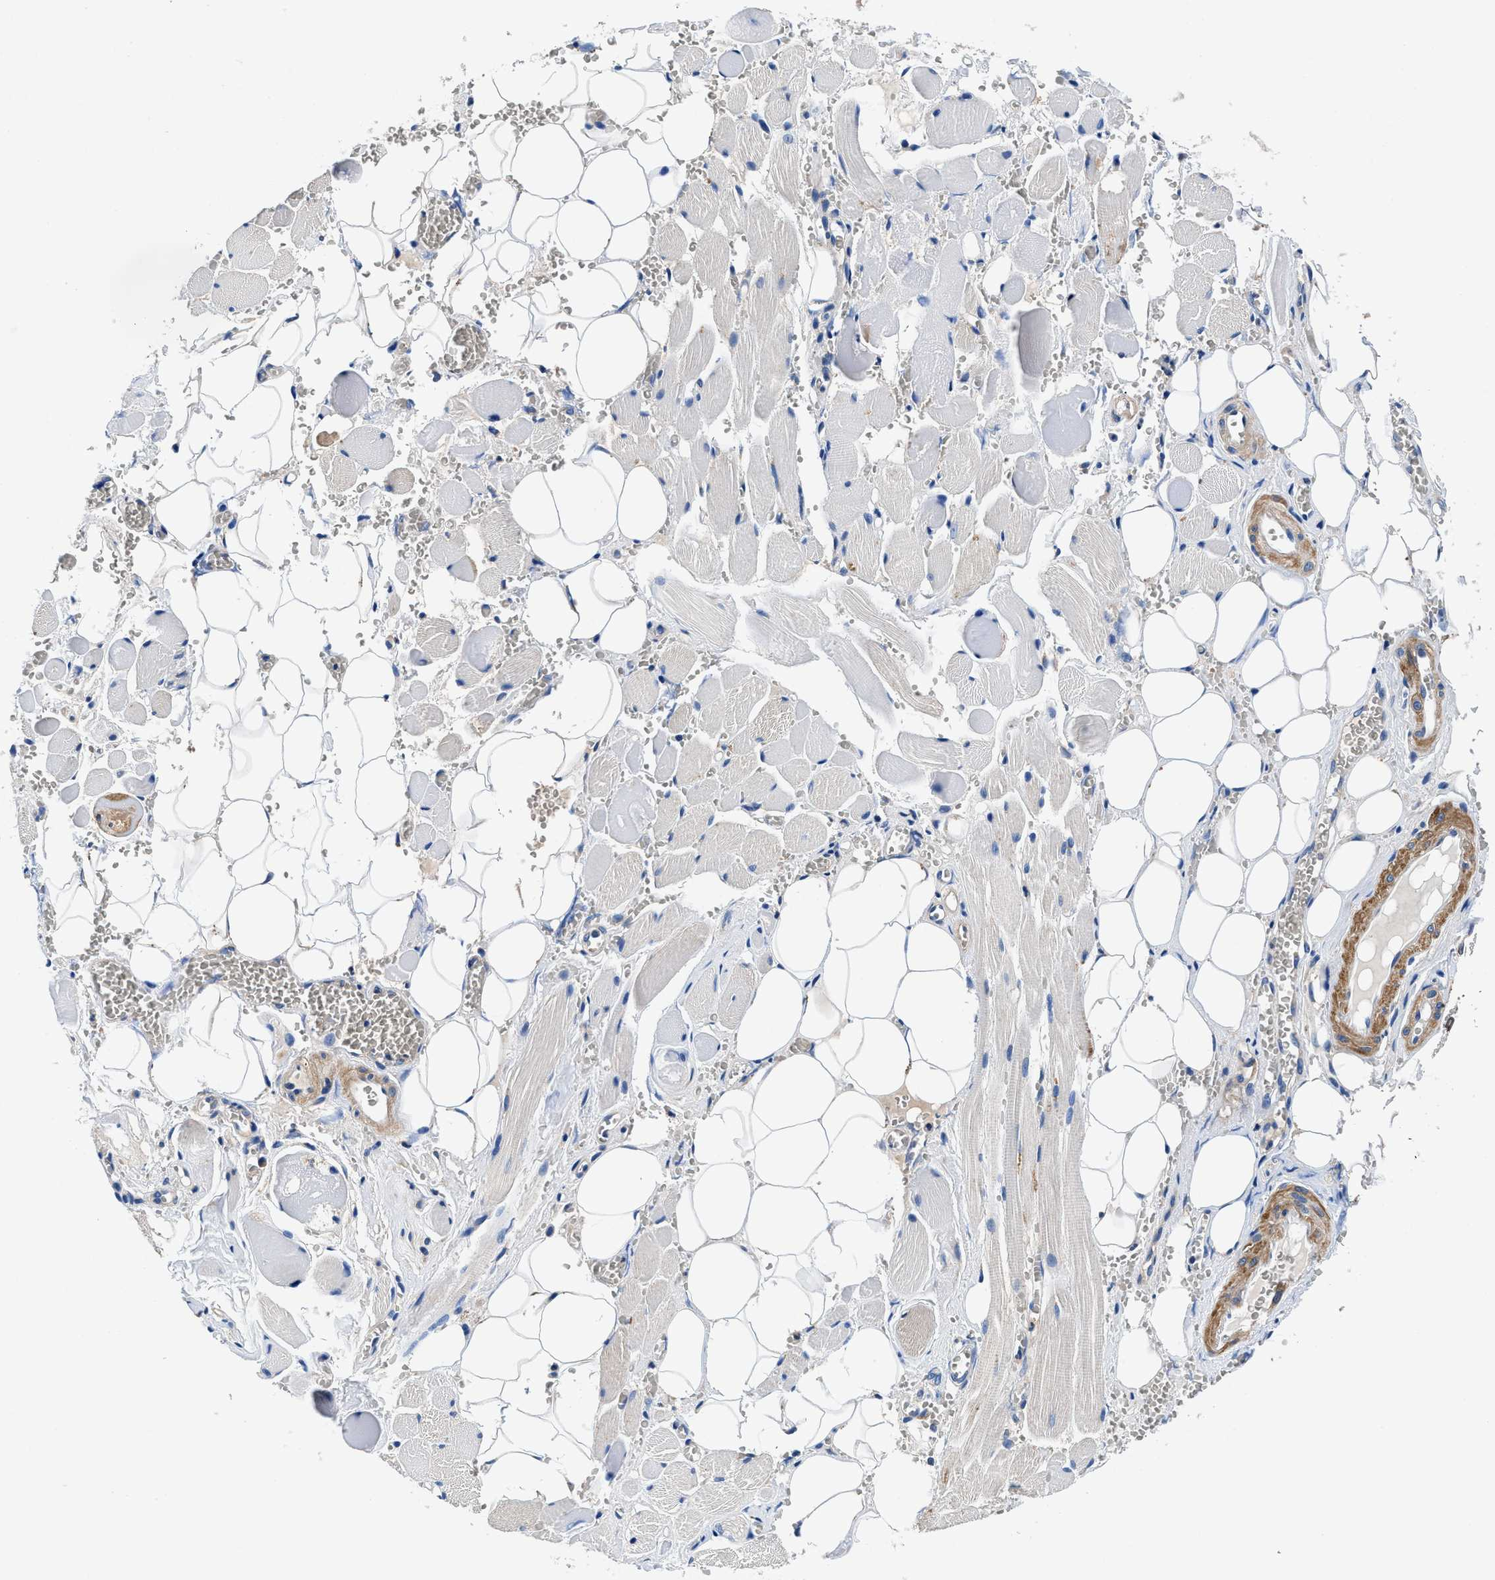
{"staining": {"intensity": "weak", "quantity": "25%-75%", "location": "cytoplasmic/membranous"}, "tissue": "adipose tissue", "cell_type": "Adipocytes", "image_type": "normal", "snomed": [{"axis": "morphology", "description": "Squamous cell carcinoma, NOS"}, {"axis": "topography", "description": "Oral tissue"}, {"axis": "topography", "description": "Head-Neck"}], "caption": "Human adipose tissue stained with a brown dye demonstrates weak cytoplasmic/membranous positive positivity in approximately 25%-75% of adipocytes.", "gene": "NEU1", "patient": {"sex": "female", "age": 50}}